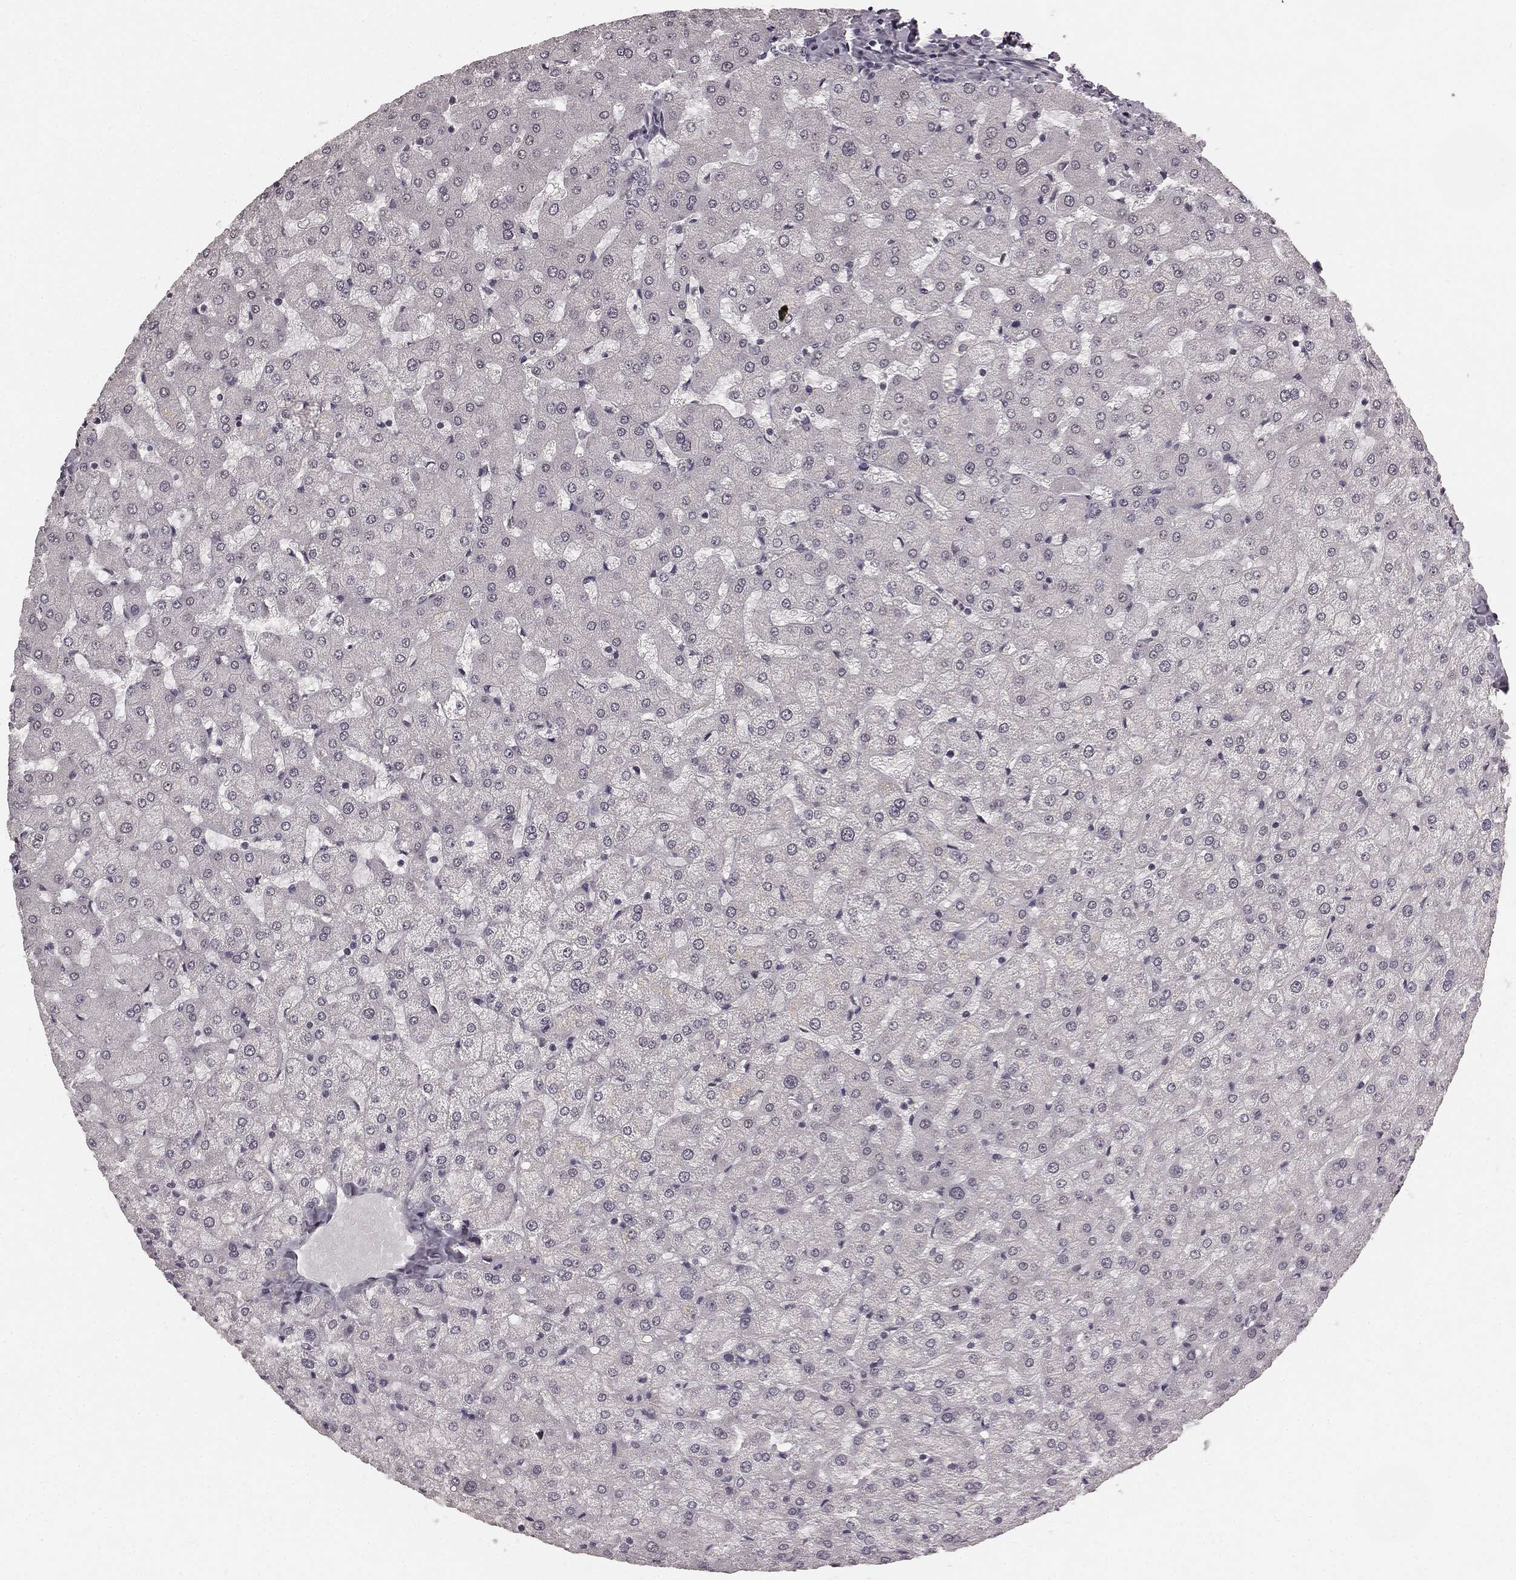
{"staining": {"intensity": "negative", "quantity": "none", "location": "none"}, "tissue": "liver", "cell_type": "Cholangiocytes", "image_type": "normal", "snomed": [{"axis": "morphology", "description": "Normal tissue, NOS"}, {"axis": "topography", "description": "Liver"}], "caption": "DAB immunohistochemical staining of benign liver shows no significant staining in cholangiocytes. (Brightfield microscopy of DAB immunohistochemistry (IHC) at high magnification).", "gene": "HCN4", "patient": {"sex": "female", "age": 50}}